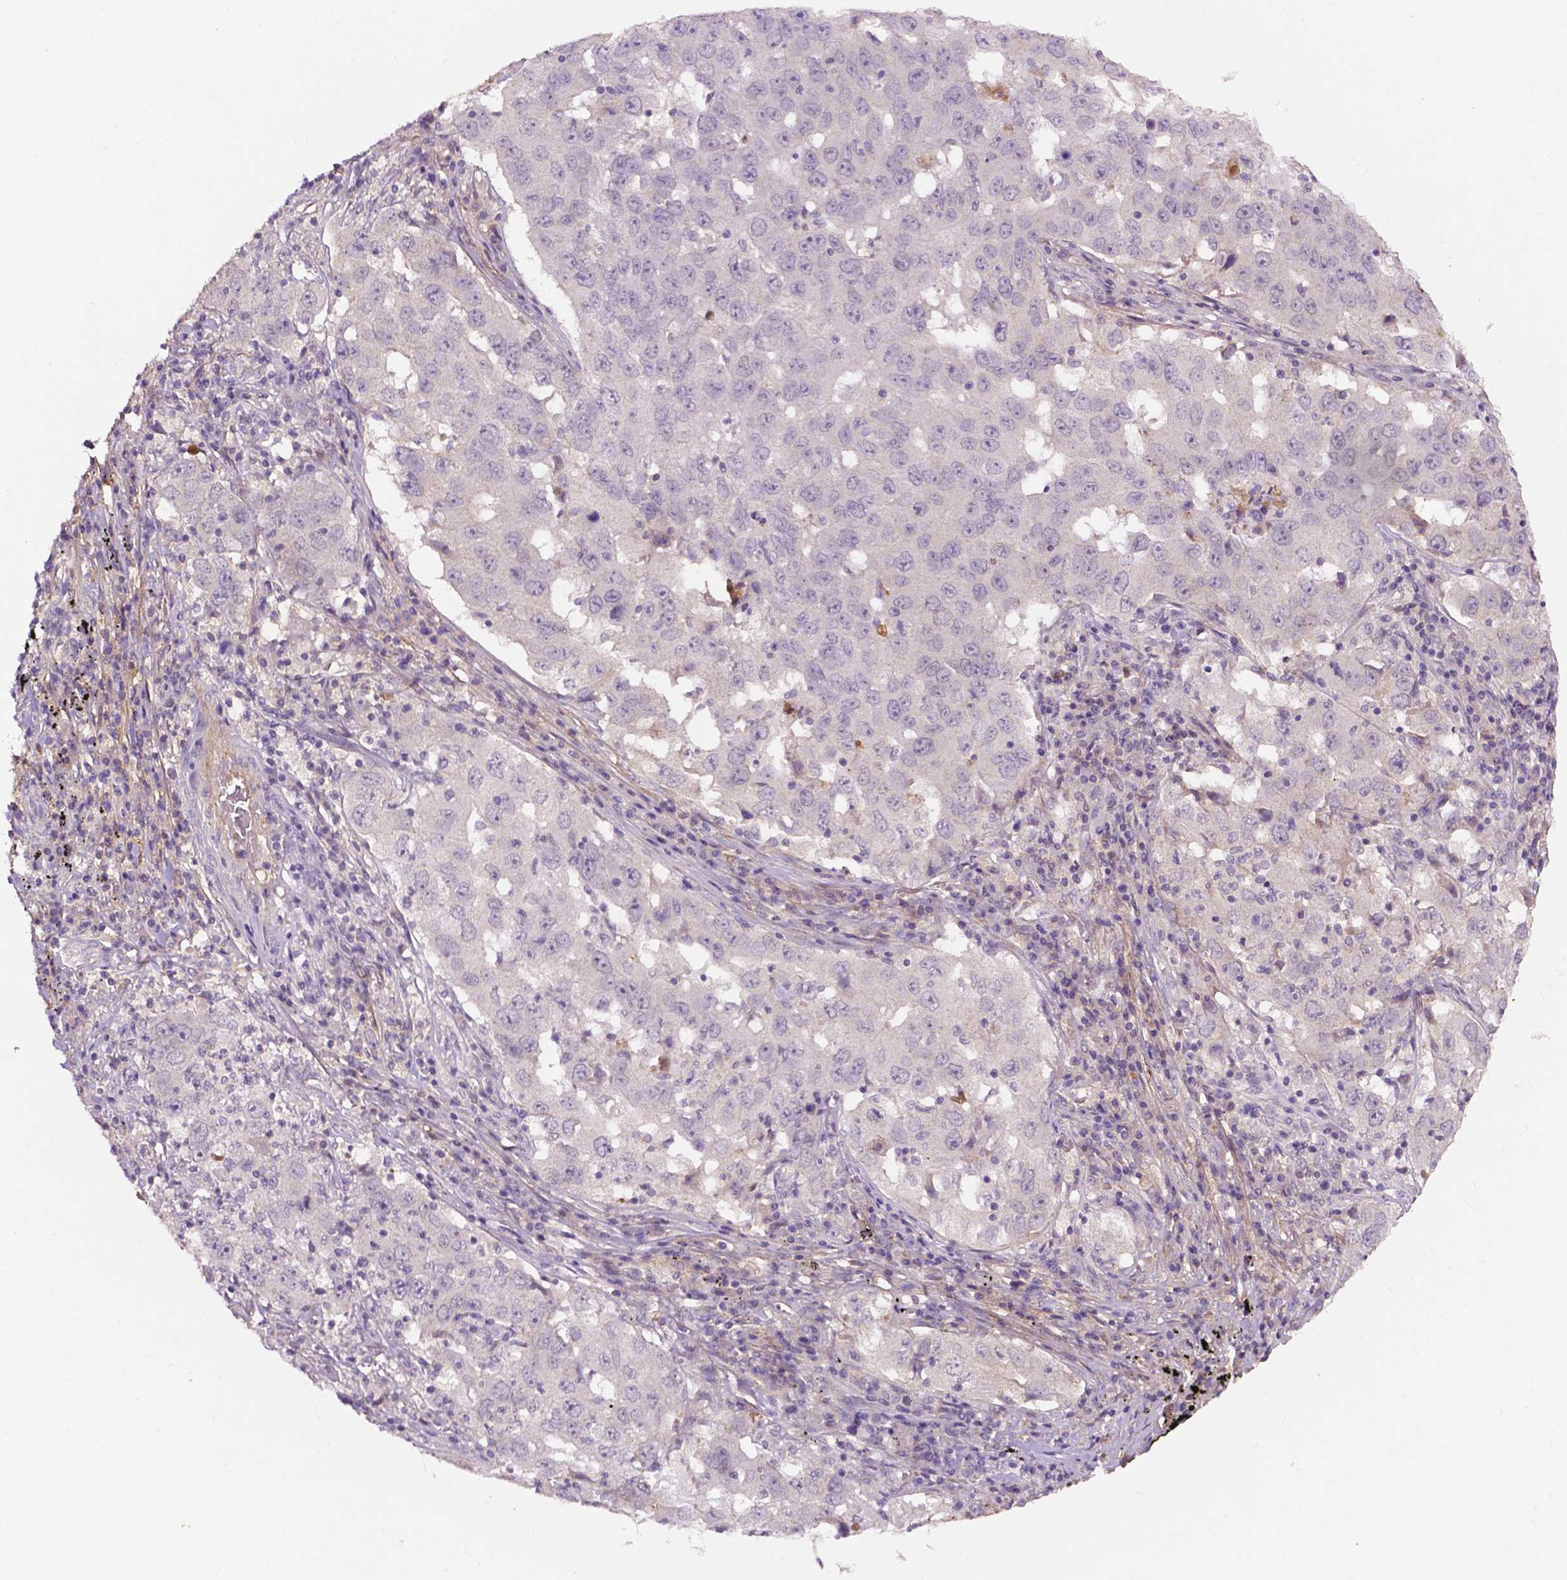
{"staining": {"intensity": "negative", "quantity": "none", "location": "none"}, "tissue": "lung cancer", "cell_type": "Tumor cells", "image_type": "cancer", "snomed": [{"axis": "morphology", "description": "Adenocarcinoma, NOS"}, {"axis": "topography", "description": "Lung"}], "caption": "High magnification brightfield microscopy of lung cancer (adenocarcinoma) stained with DAB (3,3'-diaminobenzidine) (brown) and counterstained with hematoxylin (blue): tumor cells show no significant staining.", "gene": "FBLN1", "patient": {"sex": "male", "age": 73}}